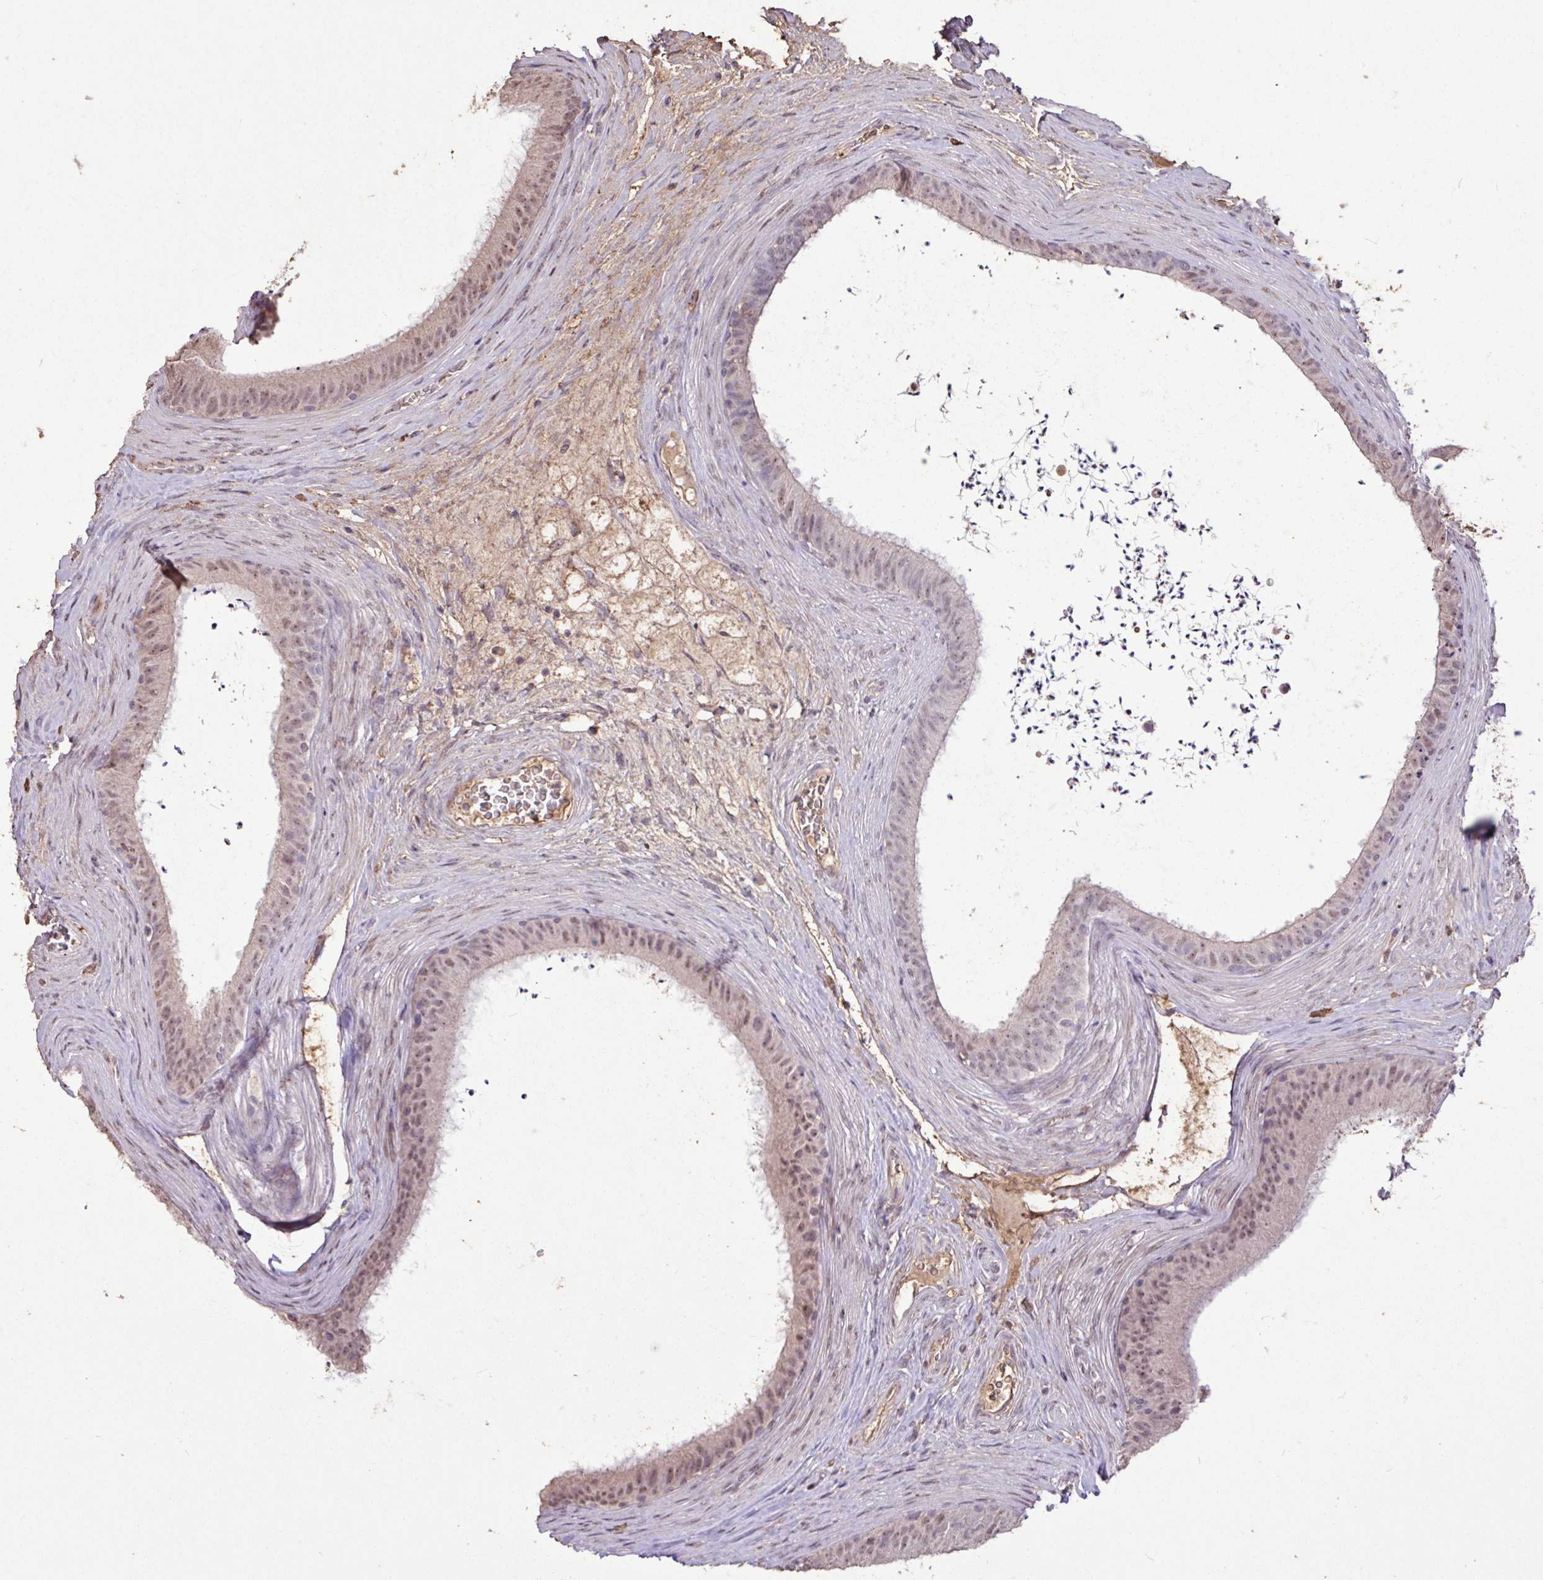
{"staining": {"intensity": "weak", "quantity": "25%-75%", "location": "cytoplasmic/membranous,nuclear"}, "tissue": "epididymis", "cell_type": "Glandular cells", "image_type": "normal", "snomed": [{"axis": "morphology", "description": "Normal tissue, NOS"}, {"axis": "topography", "description": "Testis"}, {"axis": "topography", "description": "Epididymis"}], "caption": "Protein expression analysis of benign epididymis demonstrates weak cytoplasmic/membranous,nuclear expression in about 25%-75% of glandular cells. (Stains: DAB in brown, nuclei in blue, Microscopy: brightfield microscopy at high magnification).", "gene": "L3MBTL3", "patient": {"sex": "male", "age": 41}}